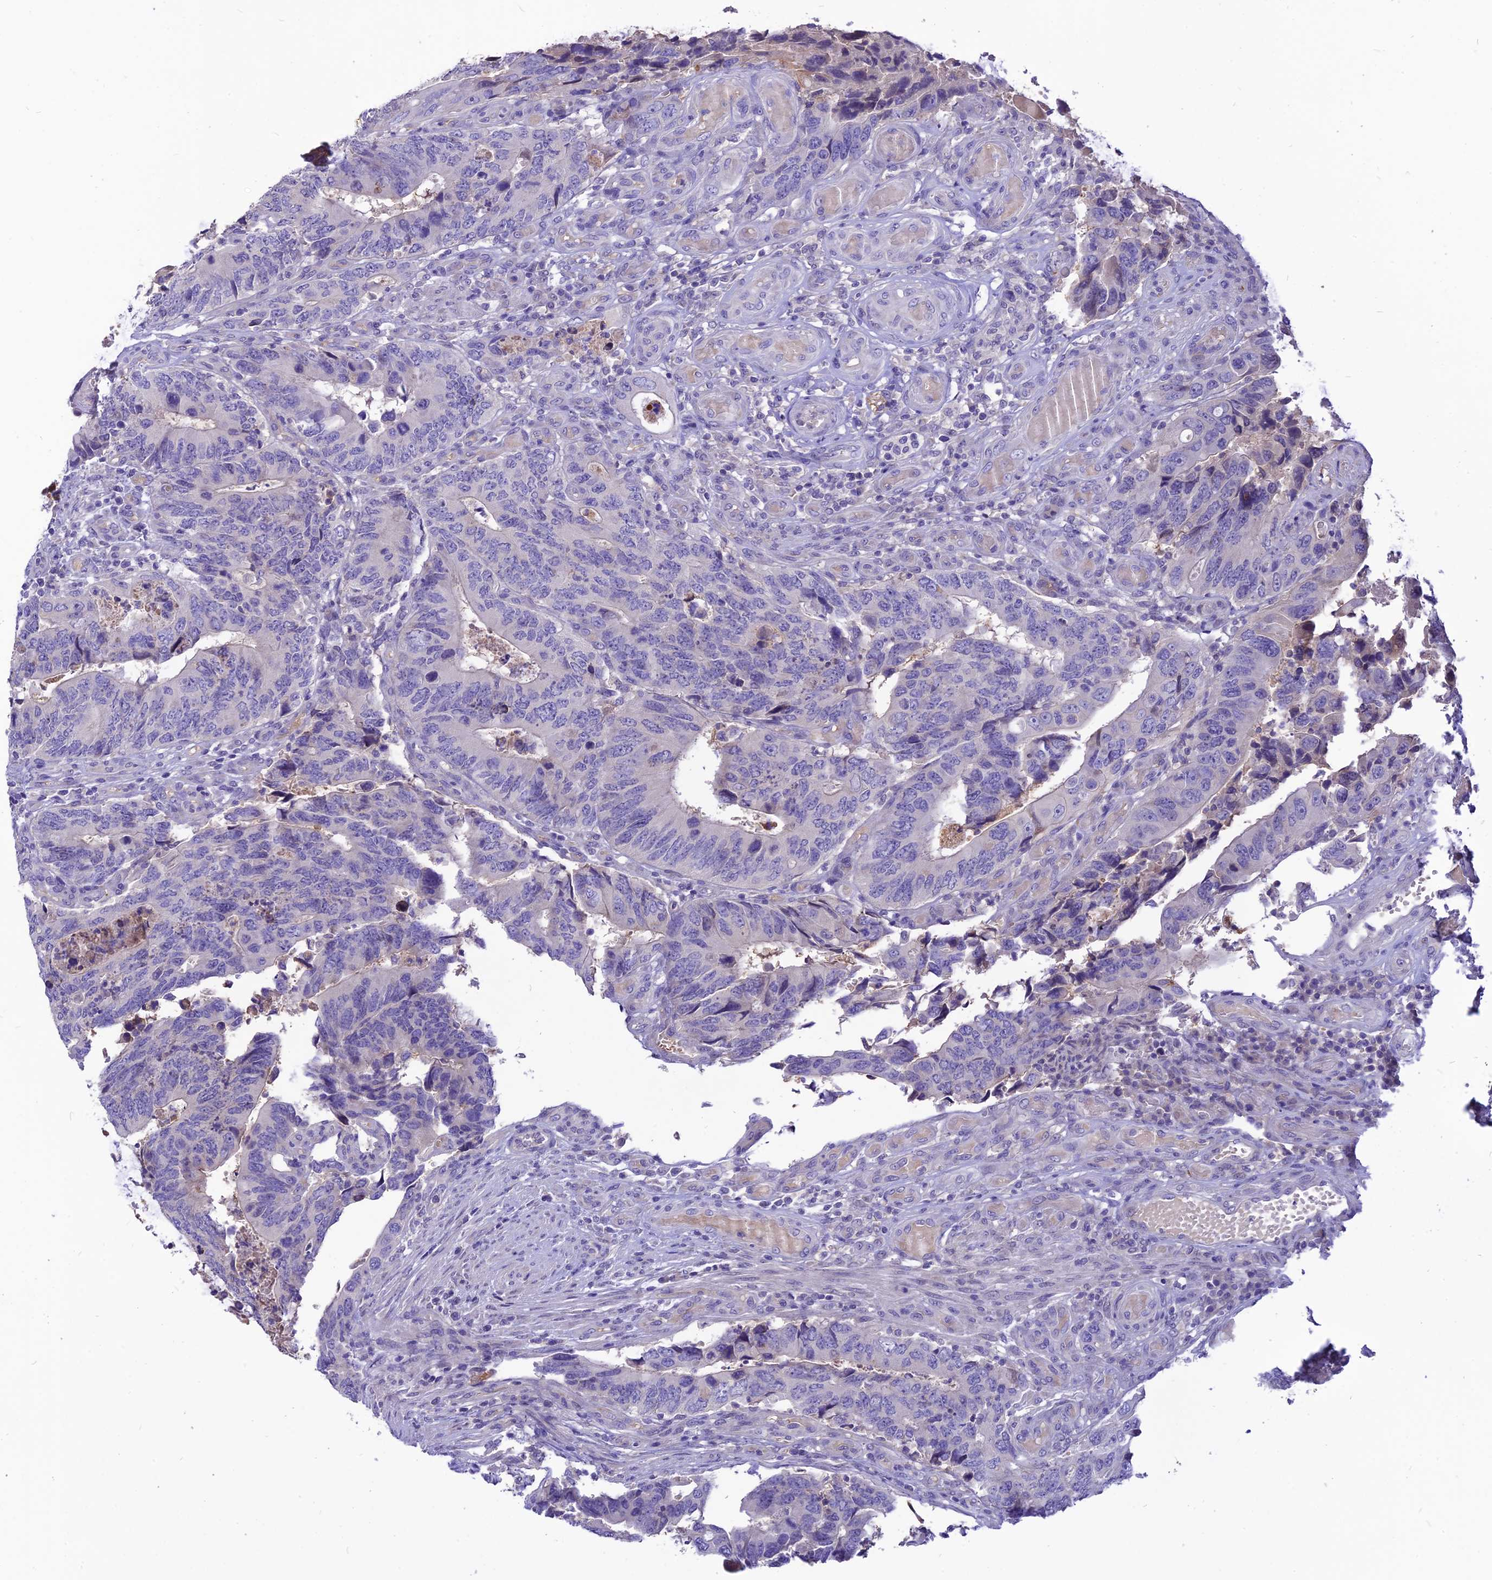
{"staining": {"intensity": "negative", "quantity": "none", "location": "none"}, "tissue": "colorectal cancer", "cell_type": "Tumor cells", "image_type": "cancer", "snomed": [{"axis": "morphology", "description": "Adenocarcinoma, NOS"}, {"axis": "topography", "description": "Colon"}], "caption": "Tumor cells show no significant positivity in colorectal cancer.", "gene": "CZIB", "patient": {"sex": "male", "age": 87}}